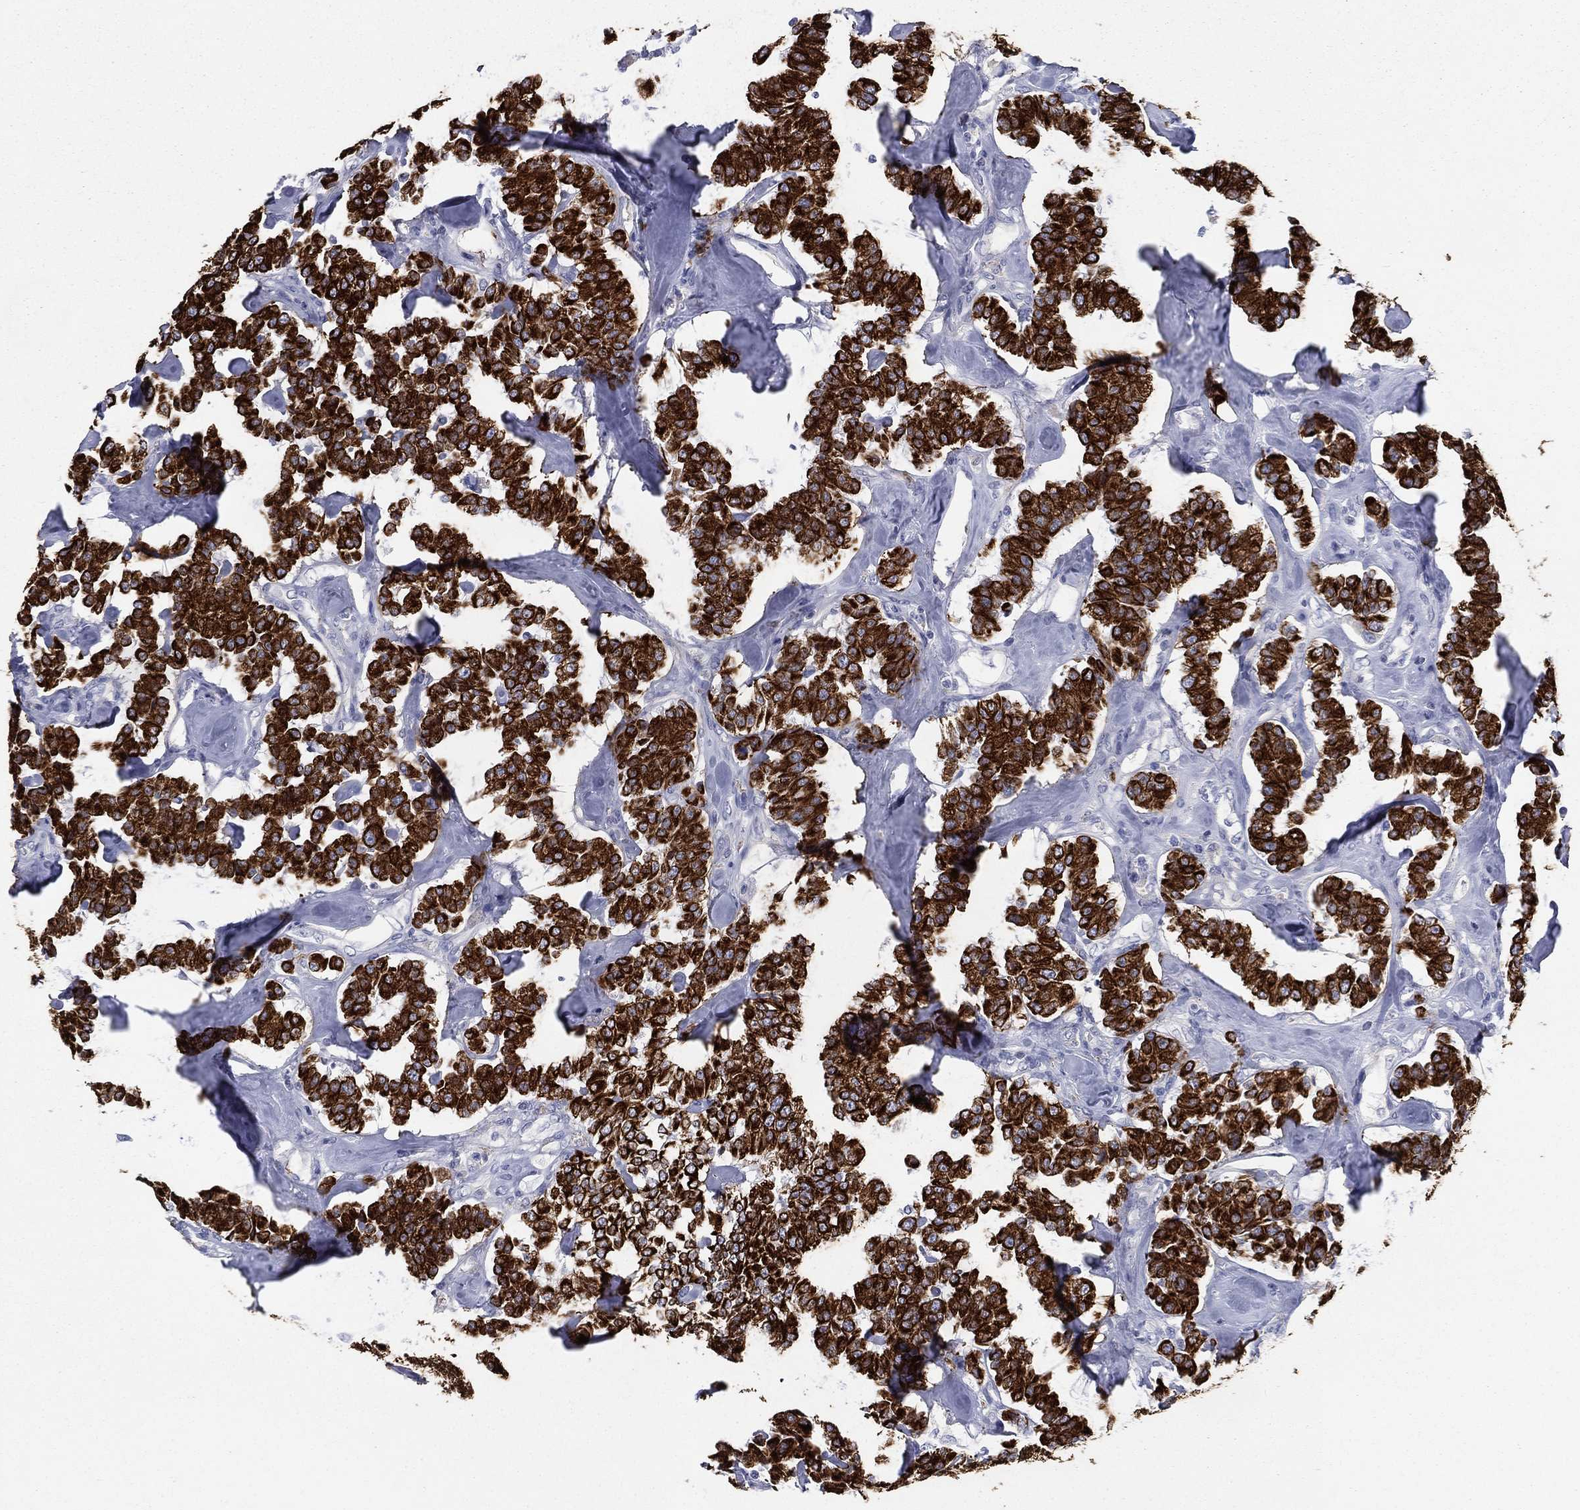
{"staining": {"intensity": "strong", "quantity": ">75%", "location": "cytoplasmic/membranous"}, "tissue": "carcinoid", "cell_type": "Tumor cells", "image_type": "cancer", "snomed": [{"axis": "morphology", "description": "Carcinoid, malignant, NOS"}, {"axis": "topography", "description": "Pancreas"}], "caption": "Immunohistochemistry (IHC) (DAB (3,3'-diaminobenzidine)) staining of human carcinoid exhibits strong cytoplasmic/membranous protein expression in approximately >75% of tumor cells. Ihc stains the protein of interest in brown and the nuclei are stained blue.", "gene": "KRT7", "patient": {"sex": "male", "age": 41}}